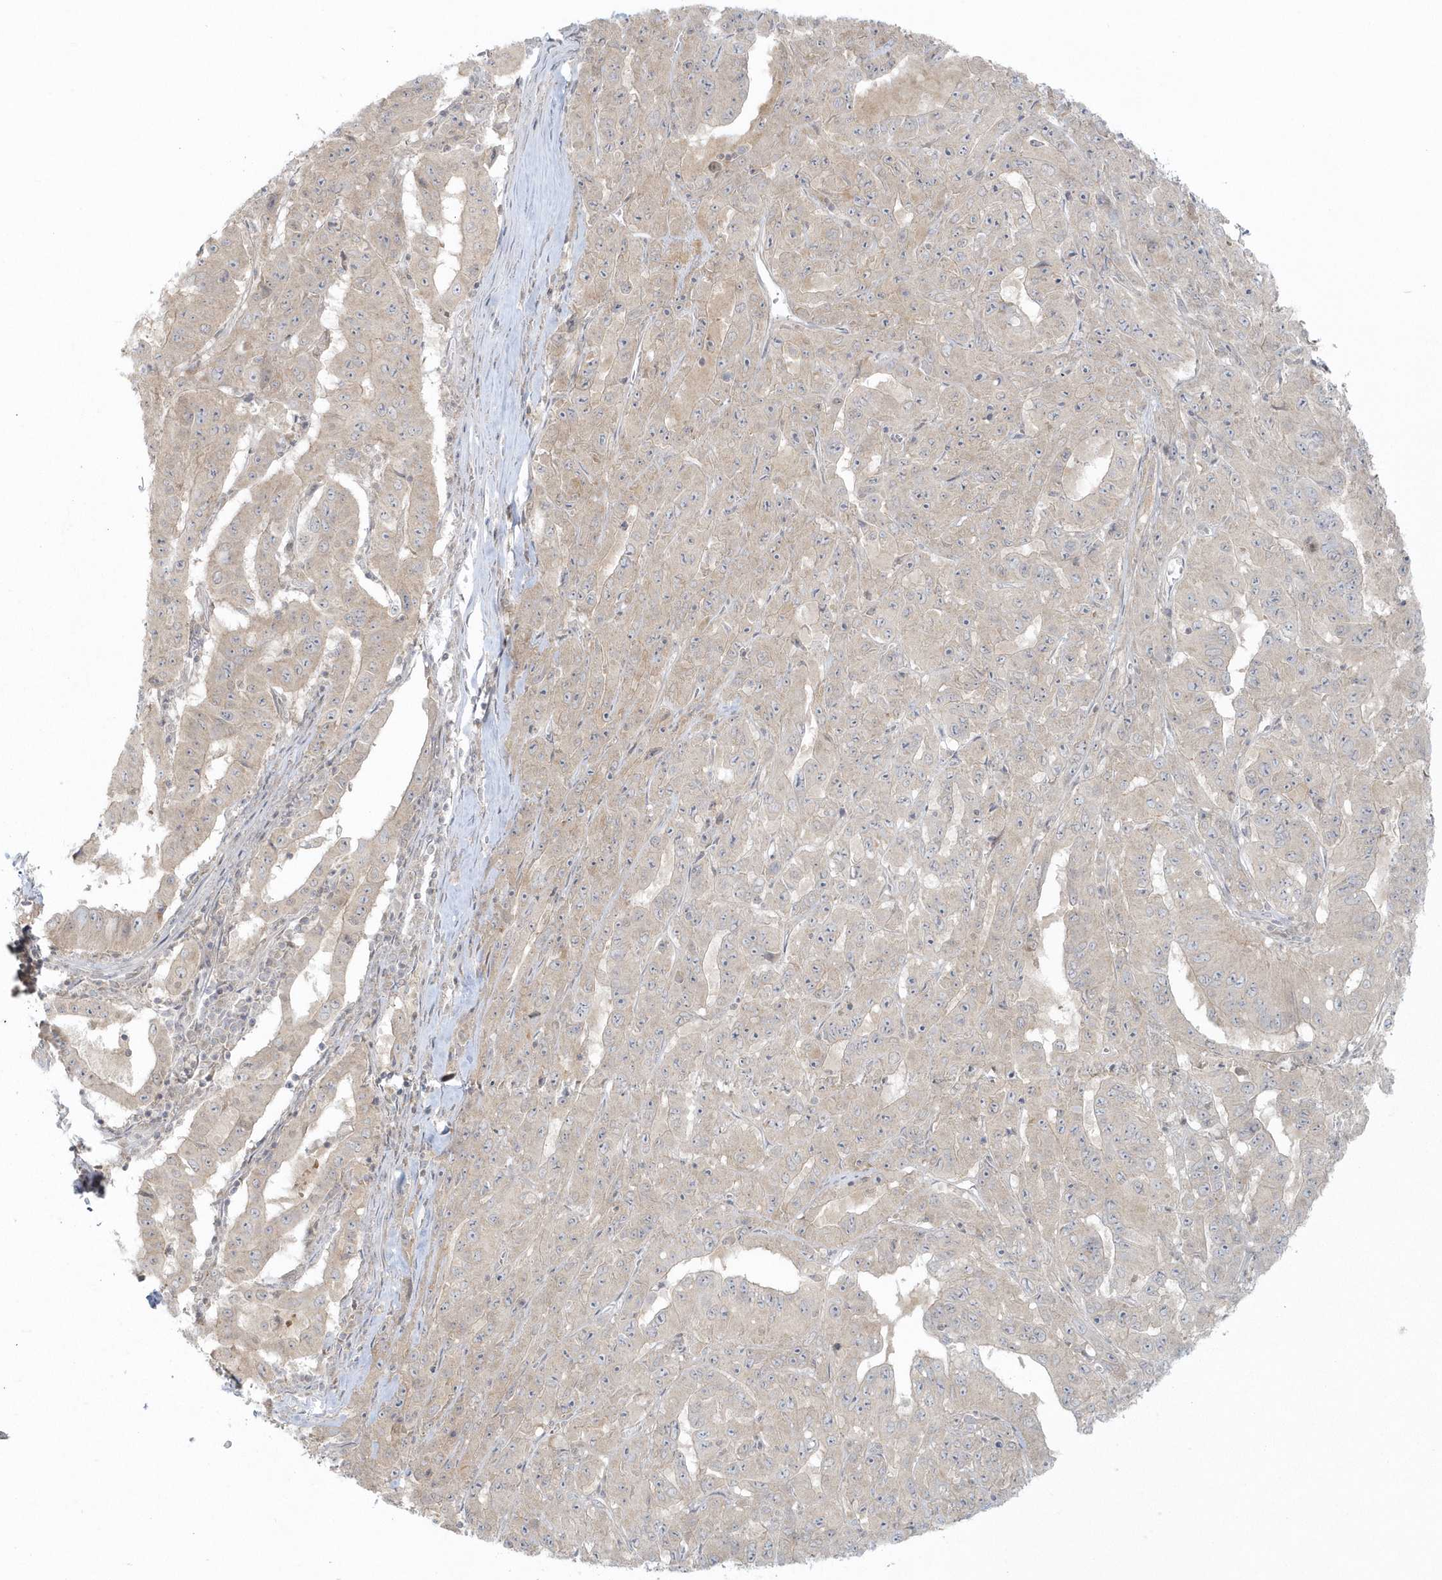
{"staining": {"intensity": "weak", "quantity": "<25%", "location": "cytoplasmic/membranous"}, "tissue": "pancreatic cancer", "cell_type": "Tumor cells", "image_type": "cancer", "snomed": [{"axis": "morphology", "description": "Adenocarcinoma, NOS"}, {"axis": "topography", "description": "Pancreas"}], "caption": "Micrograph shows no protein expression in tumor cells of pancreatic cancer tissue.", "gene": "BLTP3A", "patient": {"sex": "male", "age": 63}}